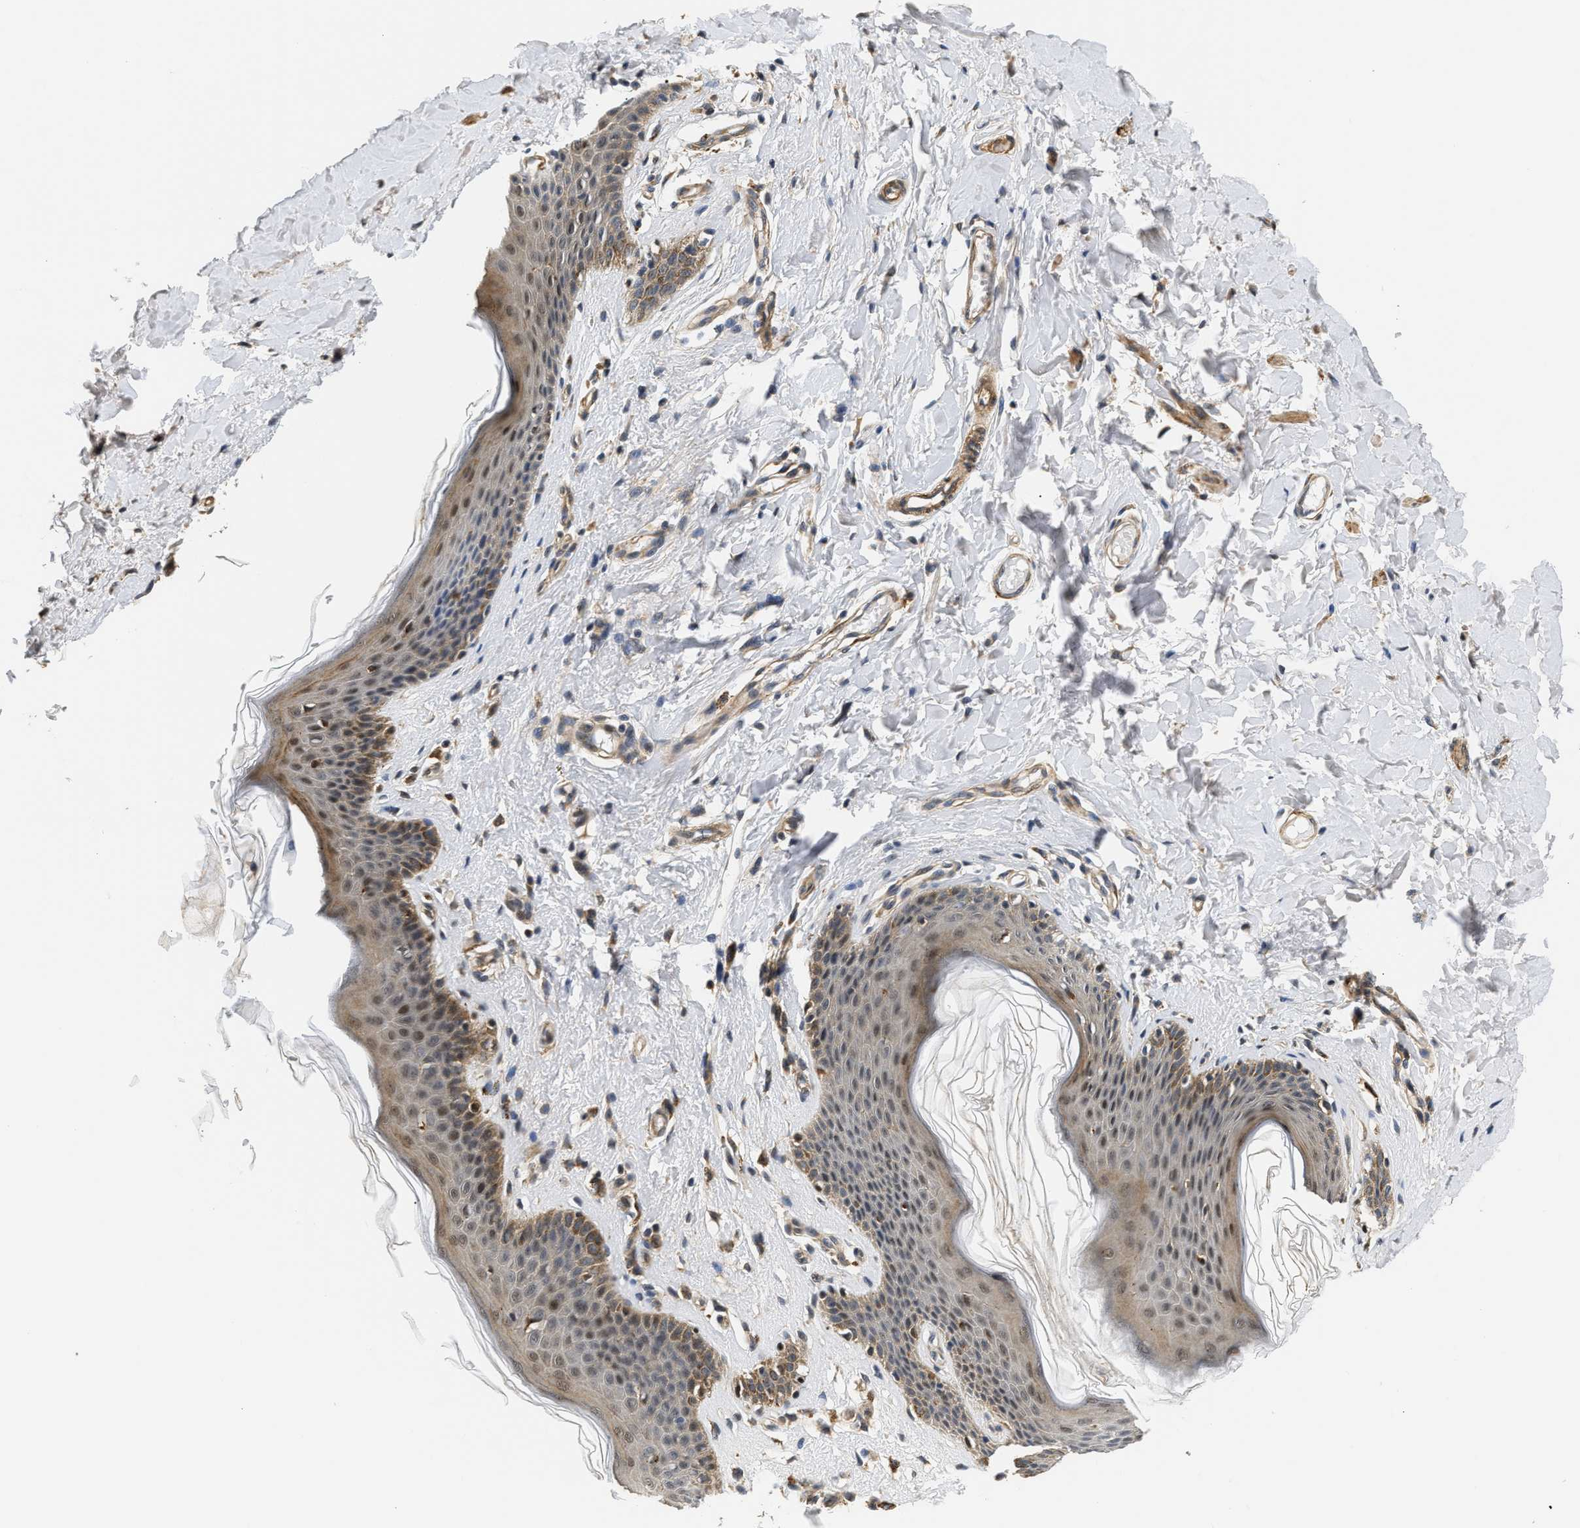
{"staining": {"intensity": "moderate", "quantity": "<25%", "location": "cytoplasmic/membranous,nuclear"}, "tissue": "skin", "cell_type": "Epidermal cells", "image_type": "normal", "snomed": [{"axis": "morphology", "description": "Normal tissue, NOS"}, {"axis": "topography", "description": "Vulva"}], "caption": "DAB immunohistochemical staining of normal human skin reveals moderate cytoplasmic/membranous,nuclear protein positivity in about <25% of epidermal cells.", "gene": "LARP6", "patient": {"sex": "female", "age": 66}}